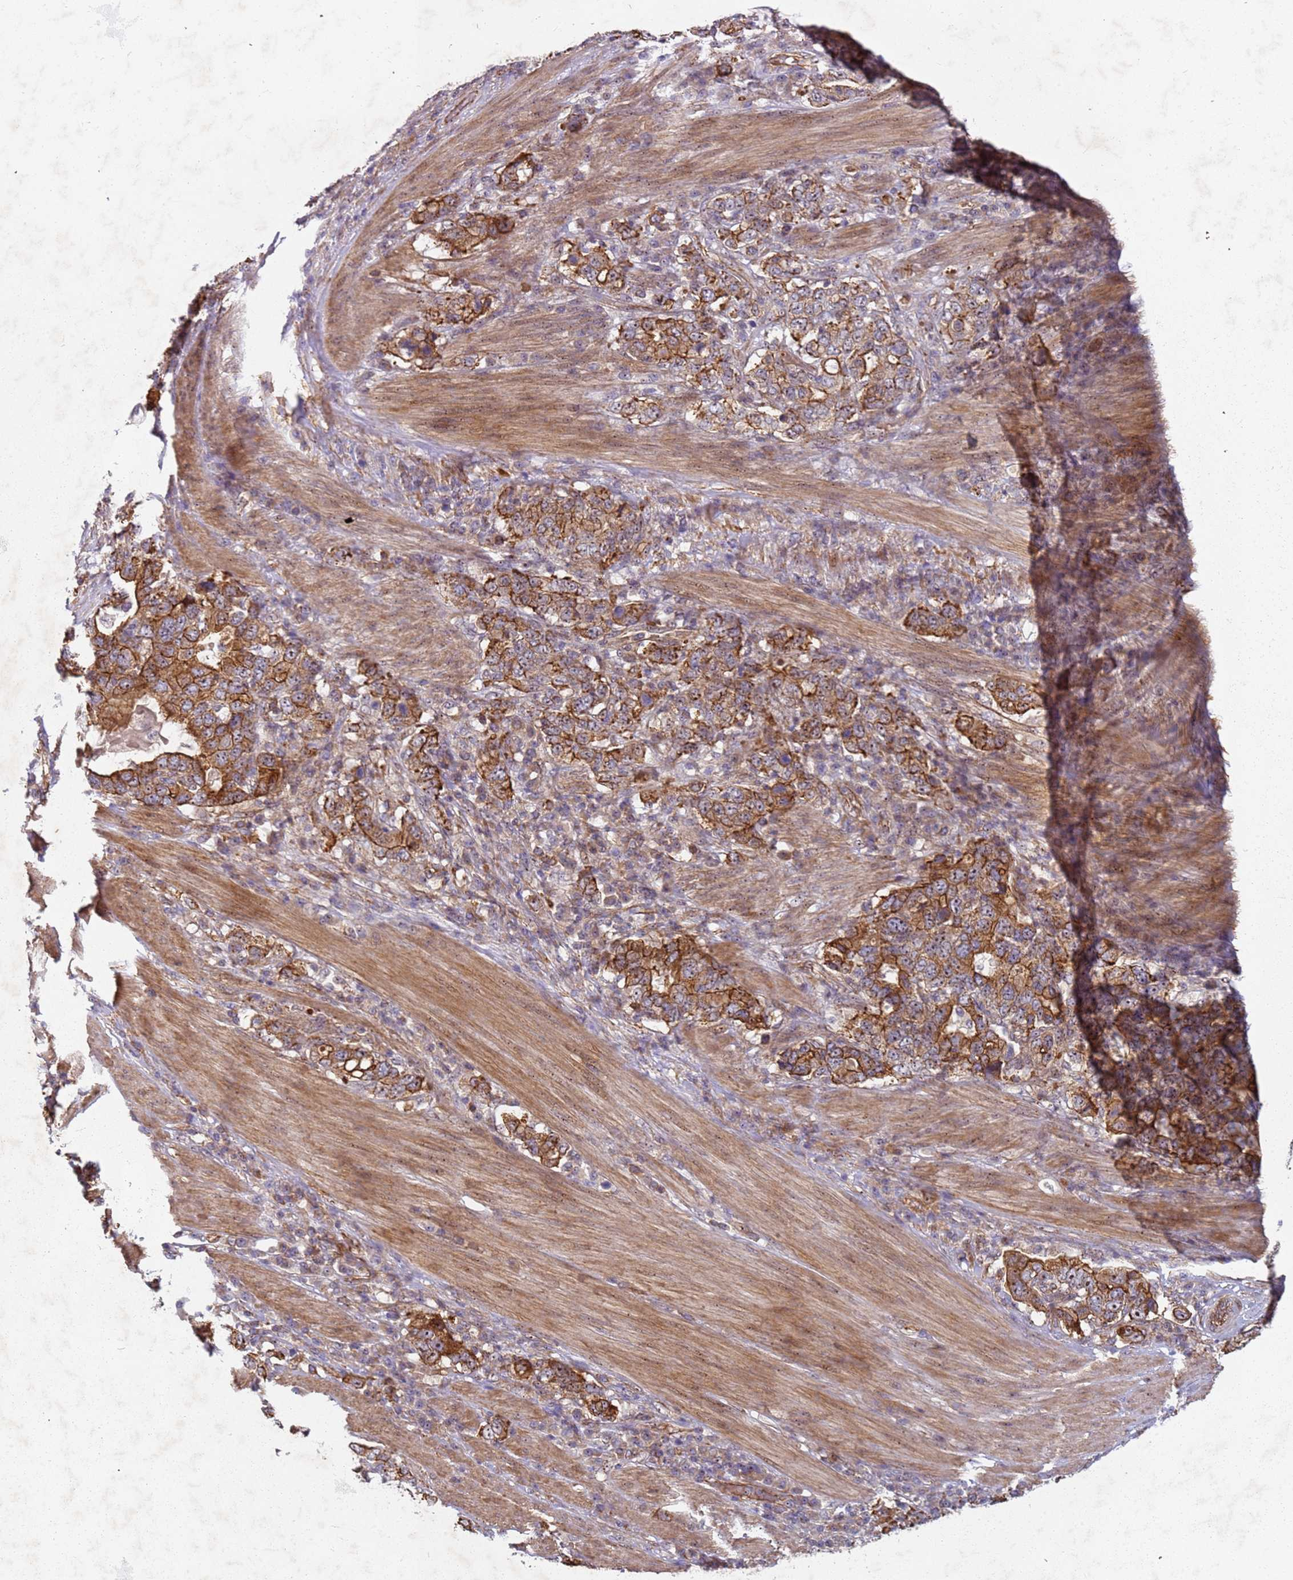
{"staining": {"intensity": "strong", "quantity": ">75%", "location": "cytoplasmic/membranous"}, "tissue": "stomach cancer", "cell_type": "Tumor cells", "image_type": "cancer", "snomed": [{"axis": "morphology", "description": "Adenocarcinoma, NOS"}, {"axis": "topography", "description": "Stomach, upper"}, {"axis": "topography", "description": "Stomach"}], "caption": "Adenocarcinoma (stomach) stained for a protein demonstrates strong cytoplasmic/membranous positivity in tumor cells.", "gene": "C2CD4B", "patient": {"sex": "male", "age": 62}}